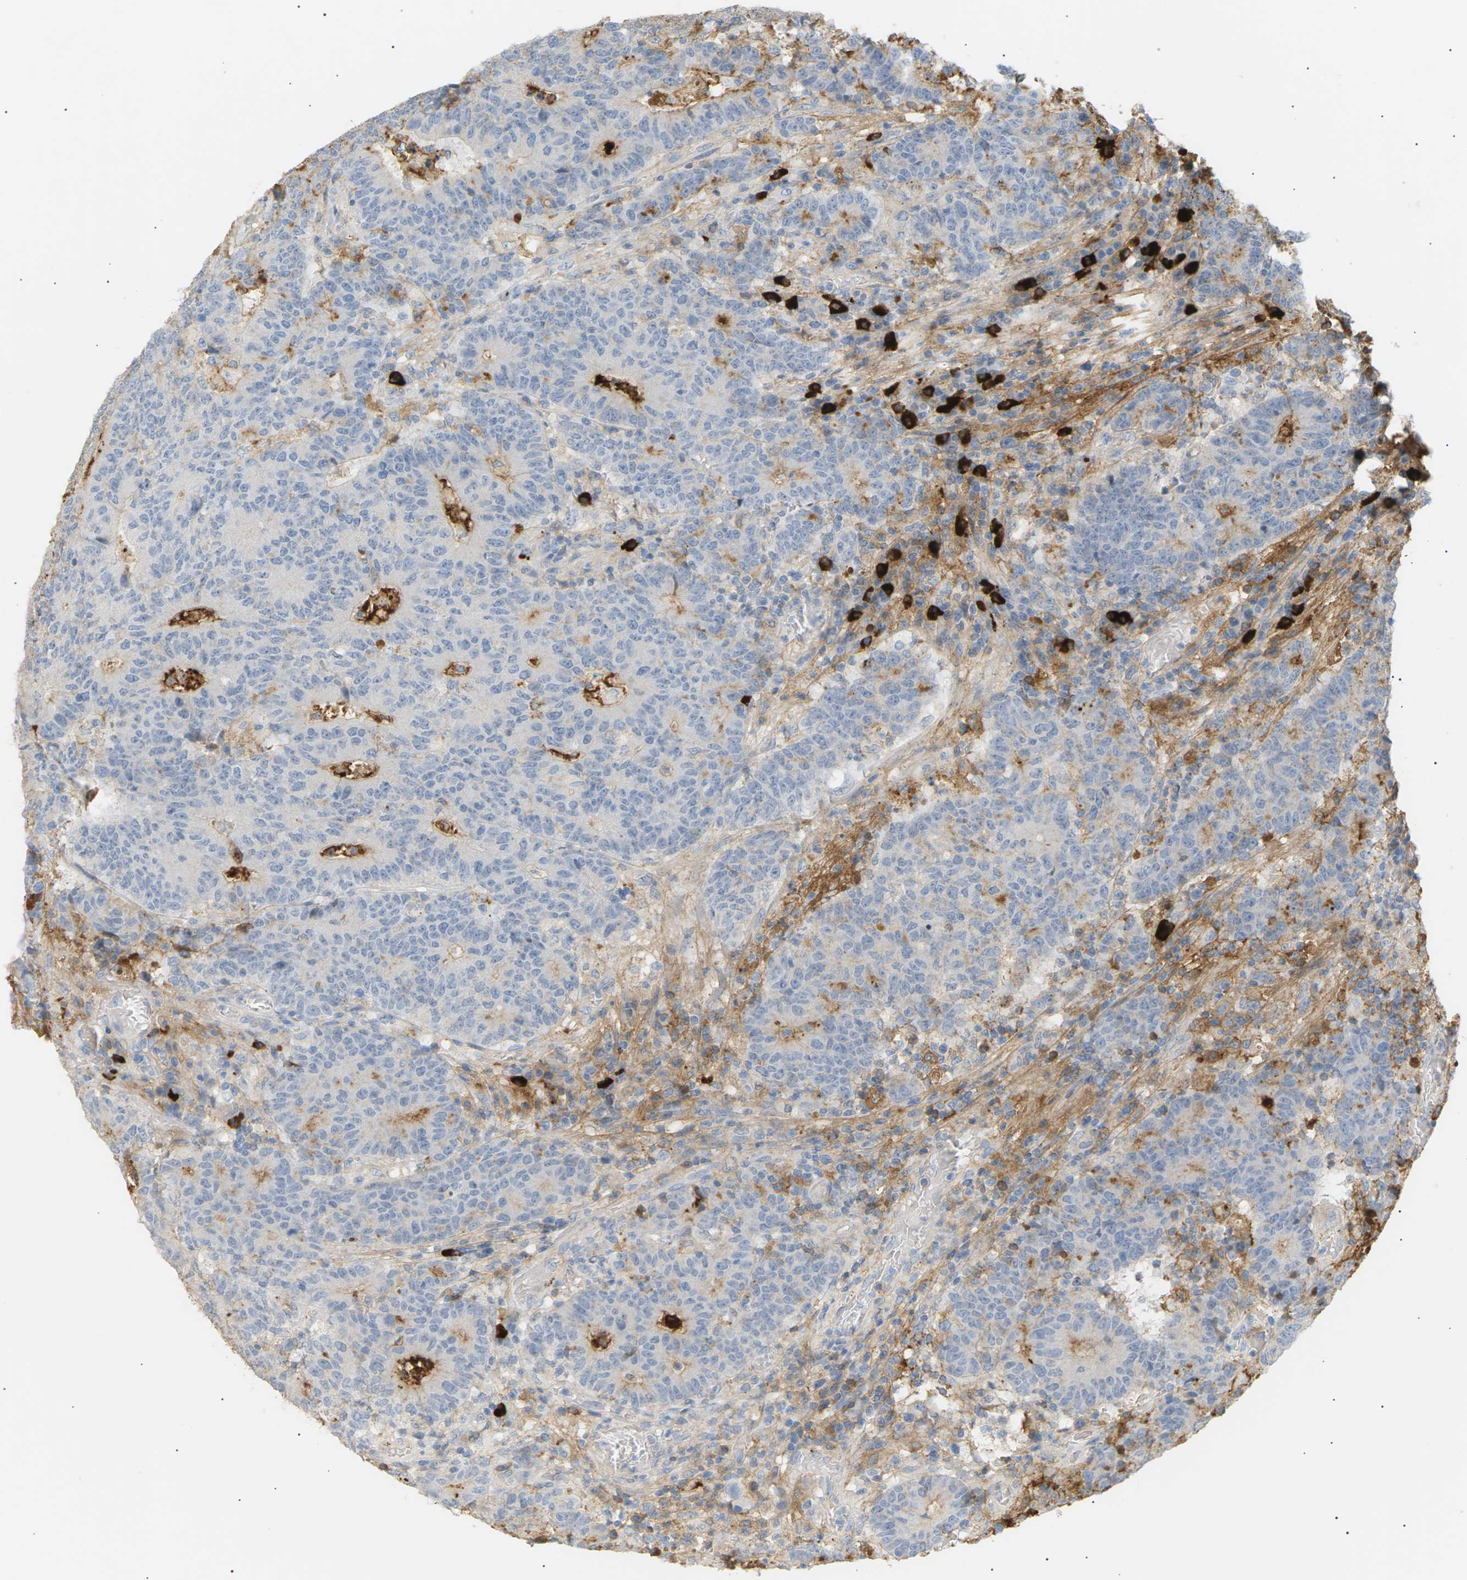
{"staining": {"intensity": "negative", "quantity": "none", "location": "none"}, "tissue": "colorectal cancer", "cell_type": "Tumor cells", "image_type": "cancer", "snomed": [{"axis": "morphology", "description": "Normal tissue, NOS"}, {"axis": "morphology", "description": "Adenocarcinoma, NOS"}, {"axis": "topography", "description": "Colon"}], "caption": "IHC of human colorectal cancer (adenocarcinoma) displays no expression in tumor cells.", "gene": "IGLC3", "patient": {"sex": "female", "age": 75}}